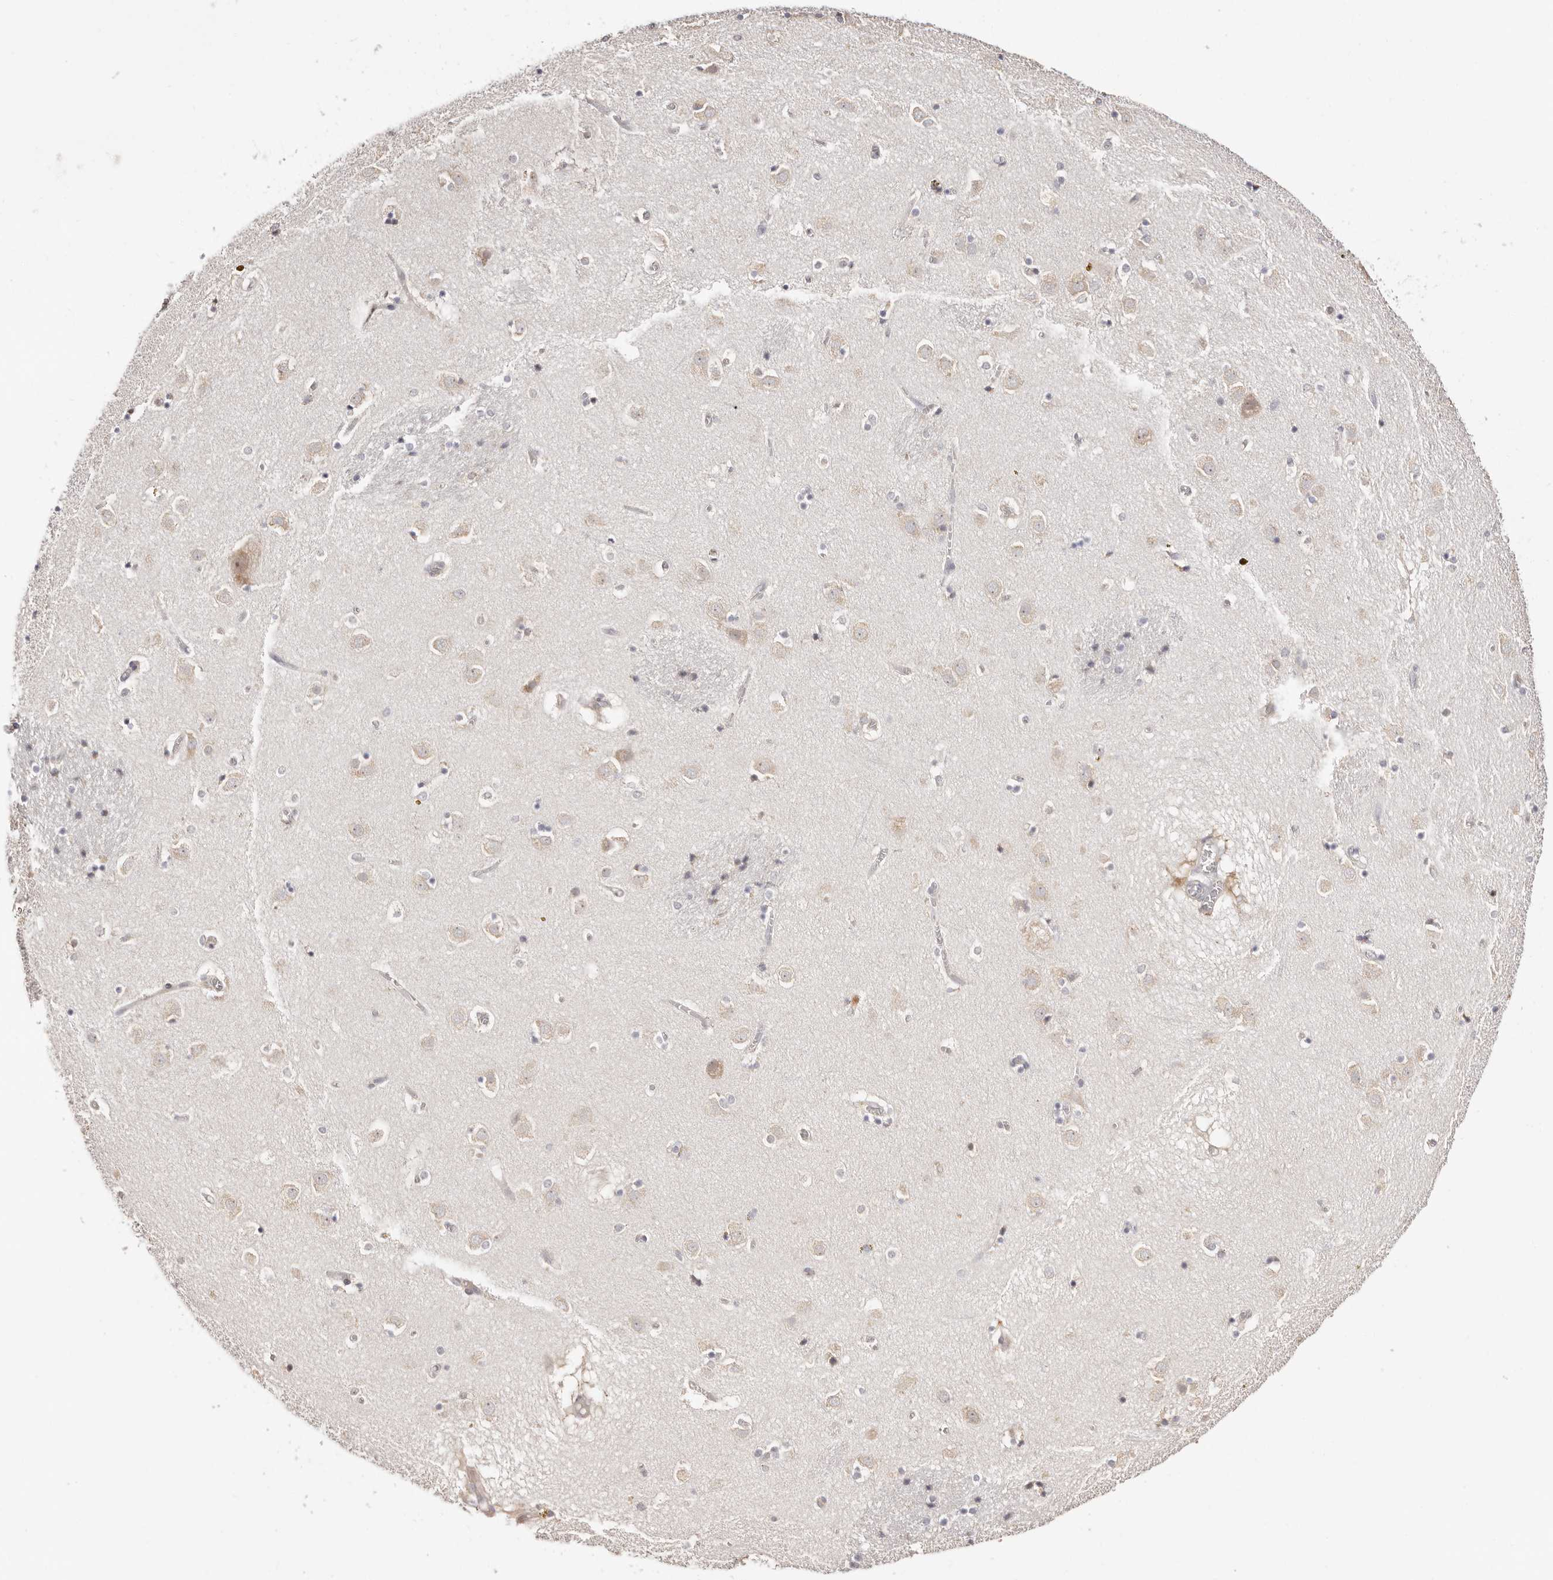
{"staining": {"intensity": "weak", "quantity": "<25%", "location": "cytoplasmic/membranous"}, "tissue": "caudate", "cell_type": "Glial cells", "image_type": "normal", "snomed": [{"axis": "morphology", "description": "Normal tissue, NOS"}, {"axis": "topography", "description": "Lateral ventricle wall"}], "caption": "There is no significant staining in glial cells of caudate. (Immunohistochemistry, brightfield microscopy, high magnification).", "gene": "BCL2L15", "patient": {"sex": "male", "age": 70}}